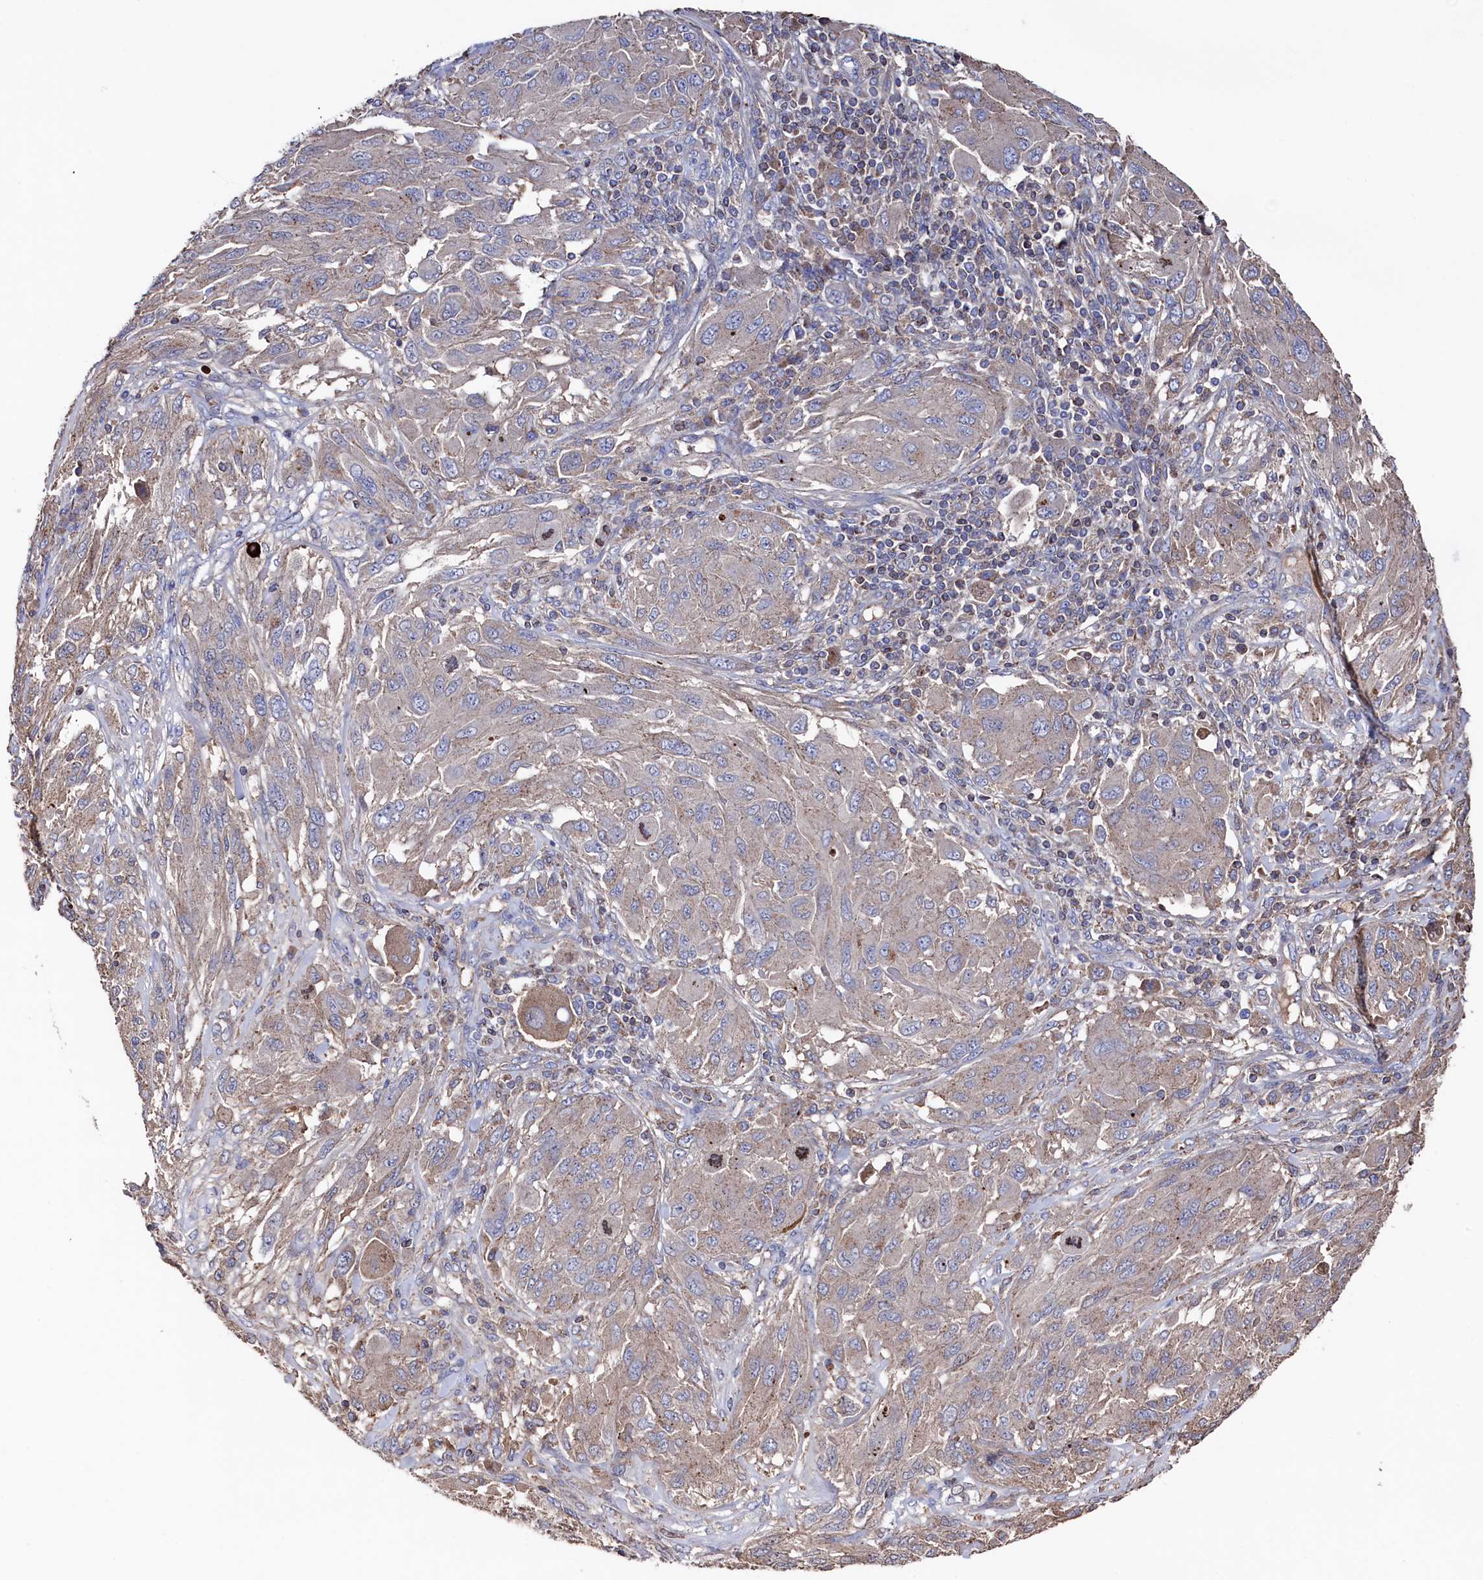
{"staining": {"intensity": "weak", "quantity": "<25%", "location": "cytoplasmic/membranous"}, "tissue": "melanoma", "cell_type": "Tumor cells", "image_type": "cancer", "snomed": [{"axis": "morphology", "description": "Malignant melanoma, NOS"}, {"axis": "topography", "description": "Skin"}], "caption": "An immunohistochemistry image of melanoma is shown. There is no staining in tumor cells of melanoma.", "gene": "TK2", "patient": {"sex": "female", "age": 91}}